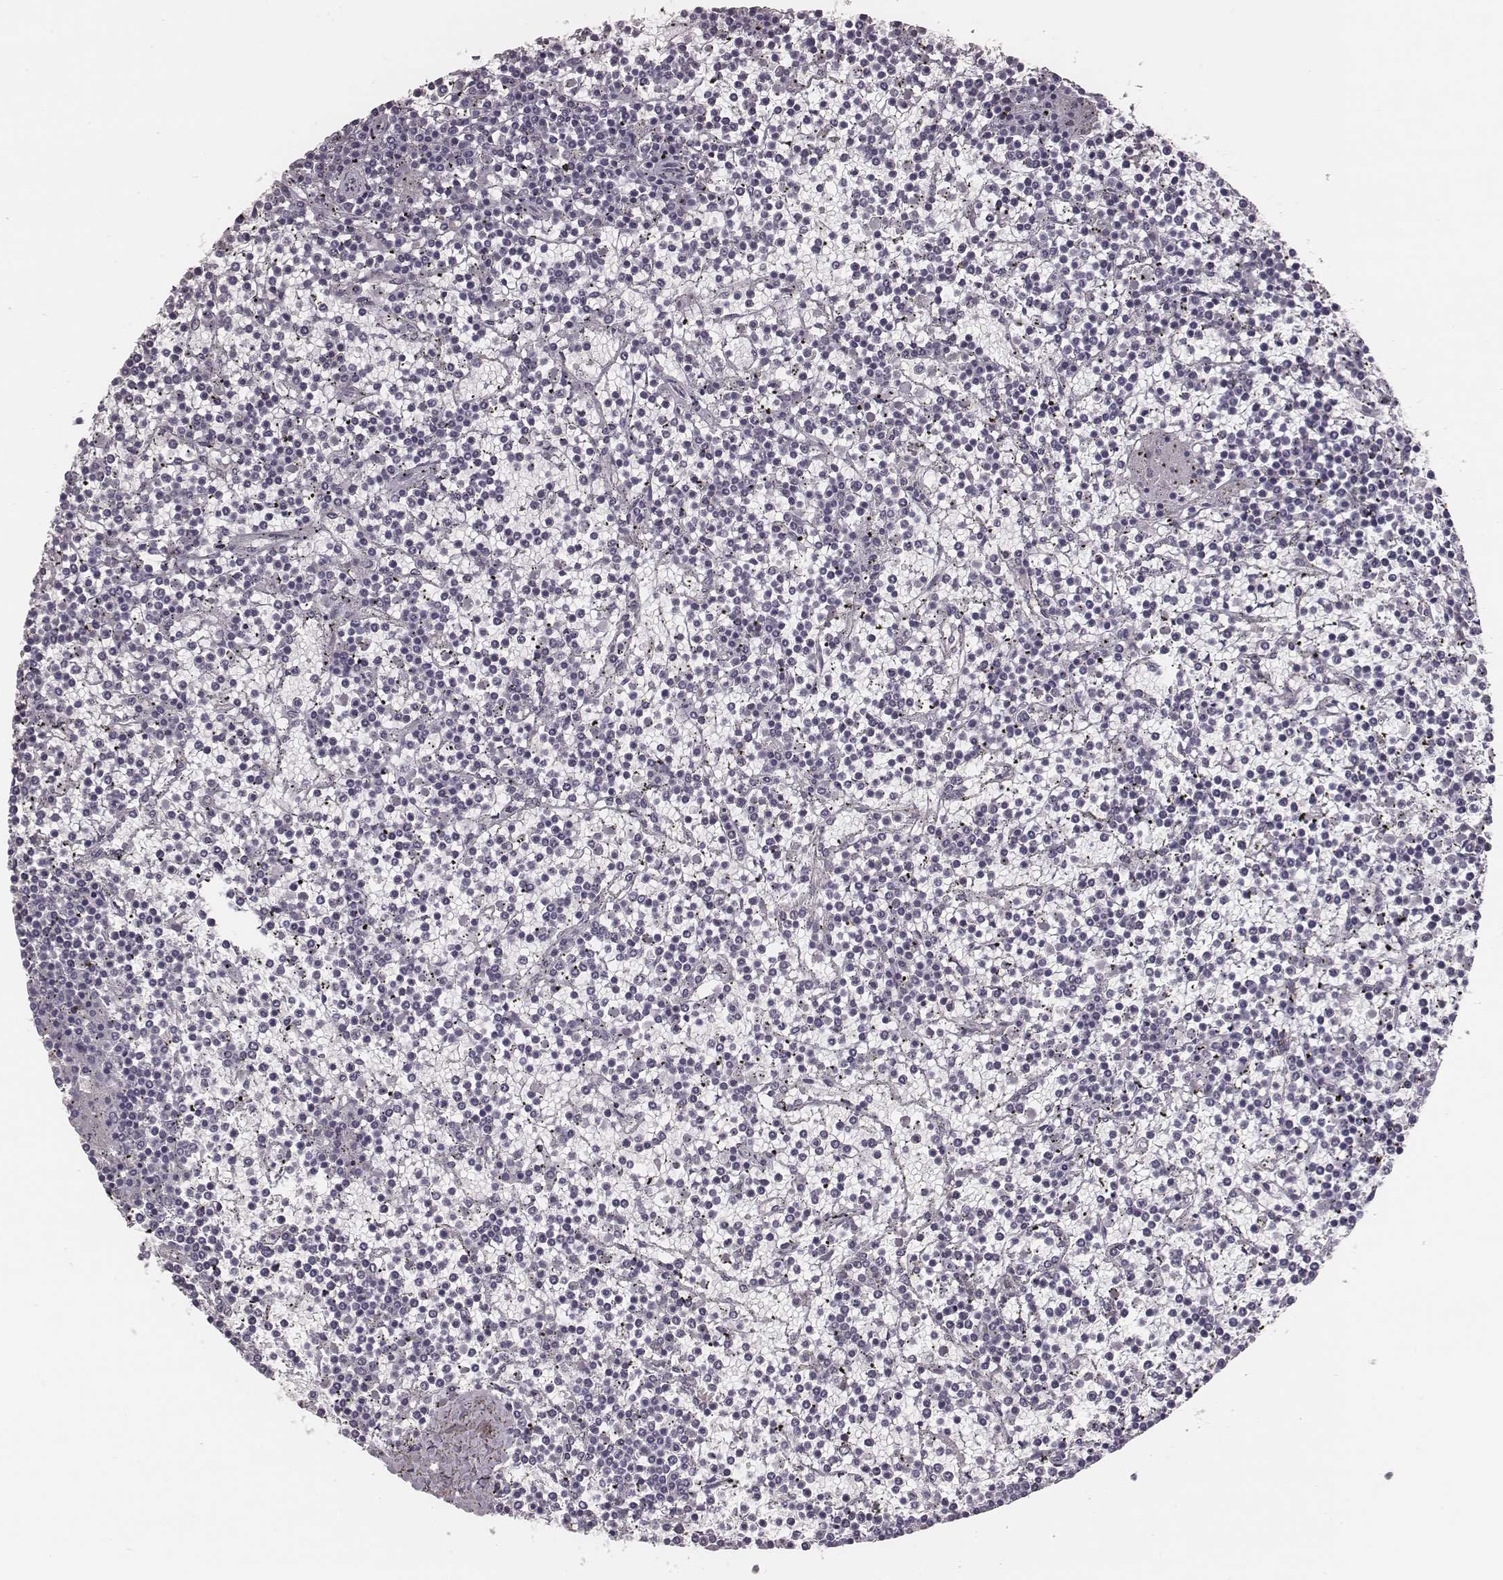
{"staining": {"intensity": "negative", "quantity": "none", "location": "none"}, "tissue": "lymphoma", "cell_type": "Tumor cells", "image_type": "cancer", "snomed": [{"axis": "morphology", "description": "Malignant lymphoma, non-Hodgkin's type, Low grade"}, {"axis": "topography", "description": "Spleen"}], "caption": "DAB immunohistochemical staining of human lymphoma reveals no significant positivity in tumor cells.", "gene": "CSHL1", "patient": {"sex": "female", "age": 19}}